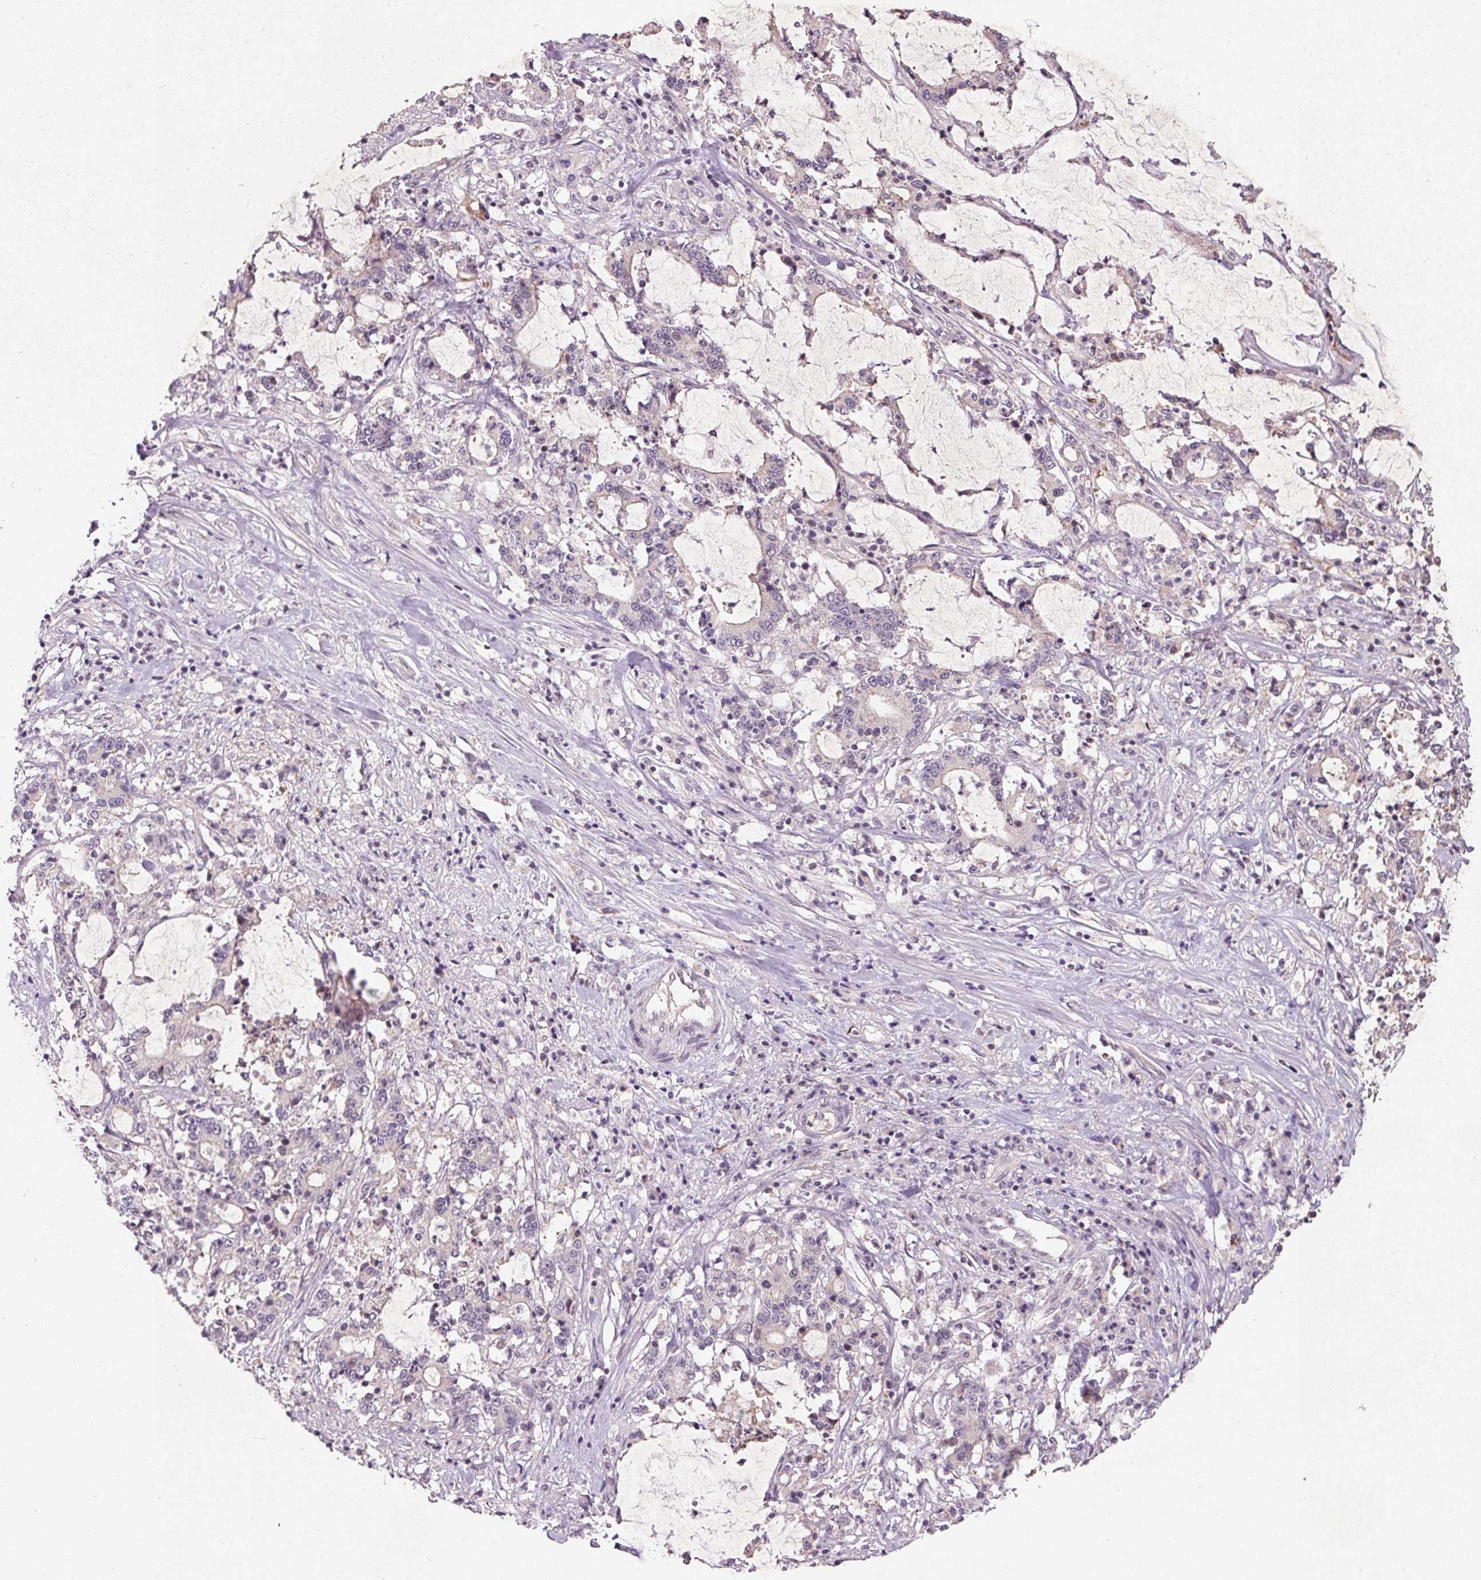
{"staining": {"intensity": "weak", "quantity": "<25%", "location": "cytoplasmic/membranous"}, "tissue": "stomach cancer", "cell_type": "Tumor cells", "image_type": "cancer", "snomed": [{"axis": "morphology", "description": "Adenocarcinoma, NOS"}, {"axis": "topography", "description": "Stomach, upper"}], "caption": "This is an IHC histopathology image of stomach cancer. There is no positivity in tumor cells.", "gene": "KCNK15", "patient": {"sex": "male", "age": 68}}